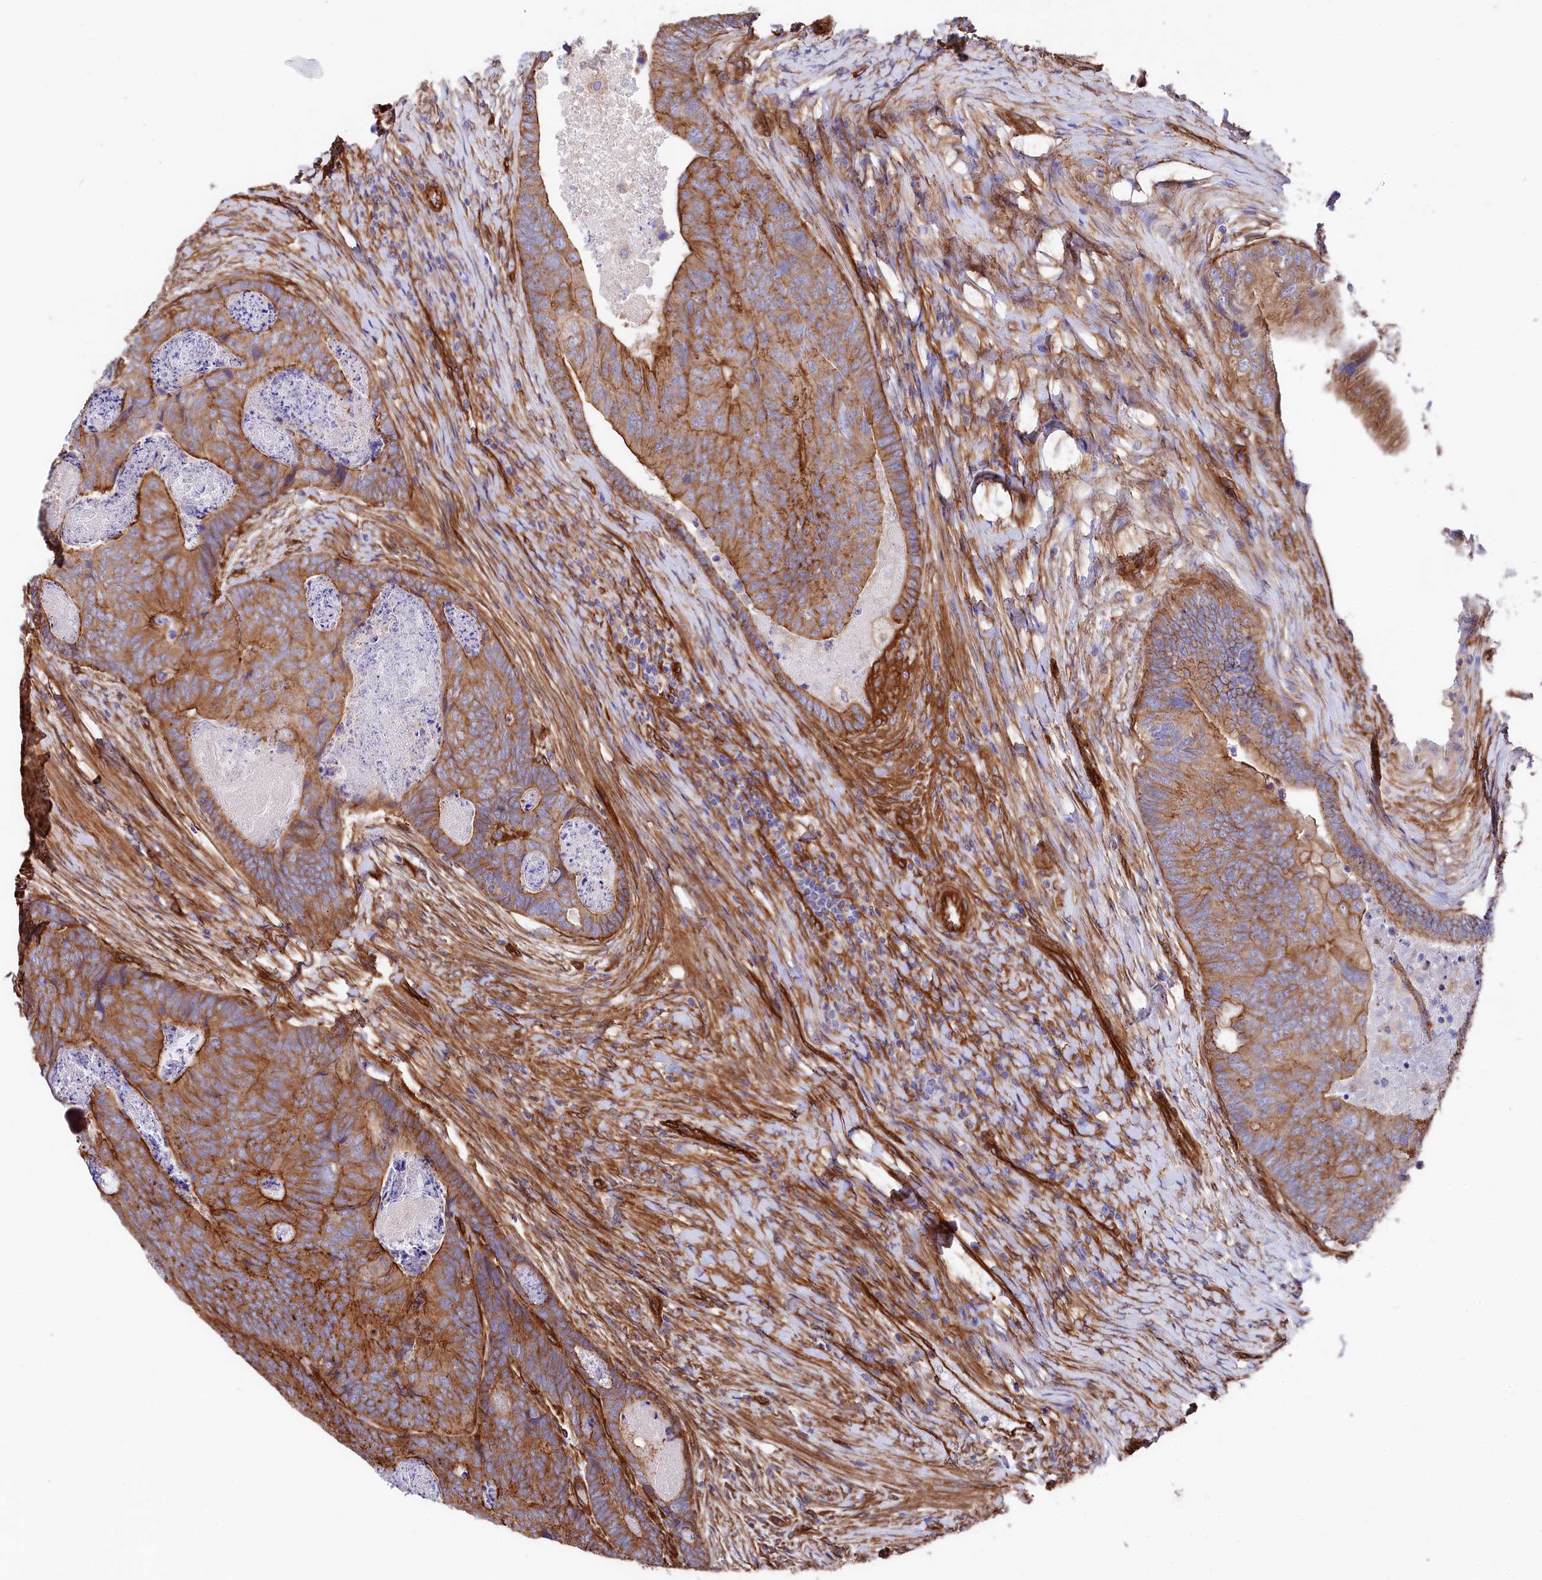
{"staining": {"intensity": "moderate", "quantity": ">75%", "location": "cytoplasmic/membranous"}, "tissue": "colorectal cancer", "cell_type": "Tumor cells", "image_type": "cancer", "snomed": [{"axis": "morphology", "description": "Adenocarcinoma, NOS"}, {"axis": "topography", "description": "Colon"}], "caption": "High-power microscopy captured an IHC photomicrograph of colorectal cancer (adenocarcinoma), revealing moderate cytoplasmic/membranous positivity in approximately >75% of tumor cells.", "gene": "TNKS1BP1", "patient": {"sex": "female", "age": 67}}